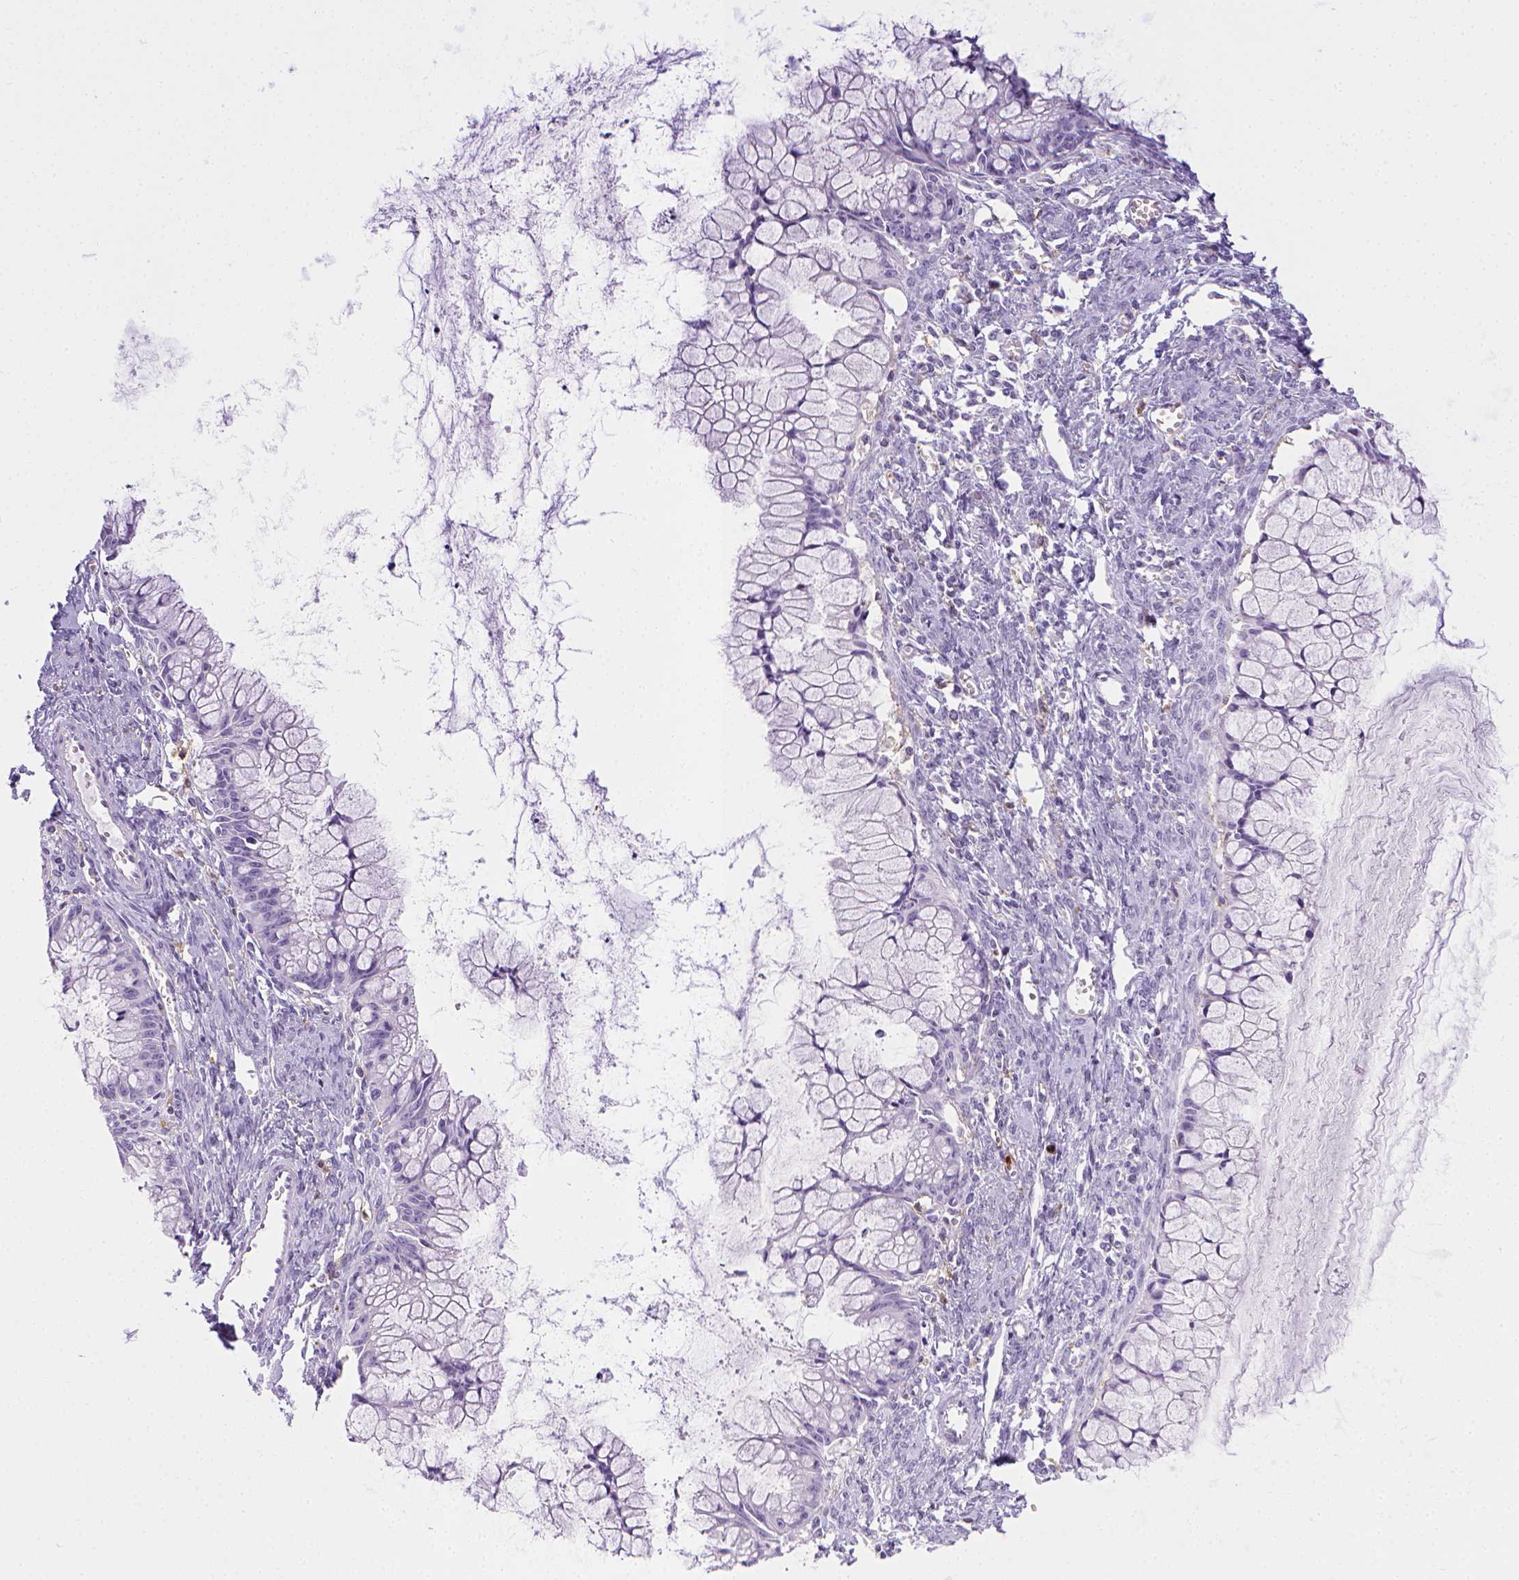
{"staining": {"intensity": "negative", "quantity": "none", "location": "none"}, "tissue": "ovarian cancer", "cell_type": "Tumor cells", "image_type": "cancer", "snomed": [{"axis": "morphology", "description": "Cystadenocarcinoma, mucinous, NOS"}, {"axis": "topography", "description": "Ovary"}], "caption": "Micrograph shows no protein positivity in tumor cells of ovarian cancer tissue. Nuclei are stained in blue.", "gene": "ITGAM", "patient": {"sex": "female", "age": 41}}